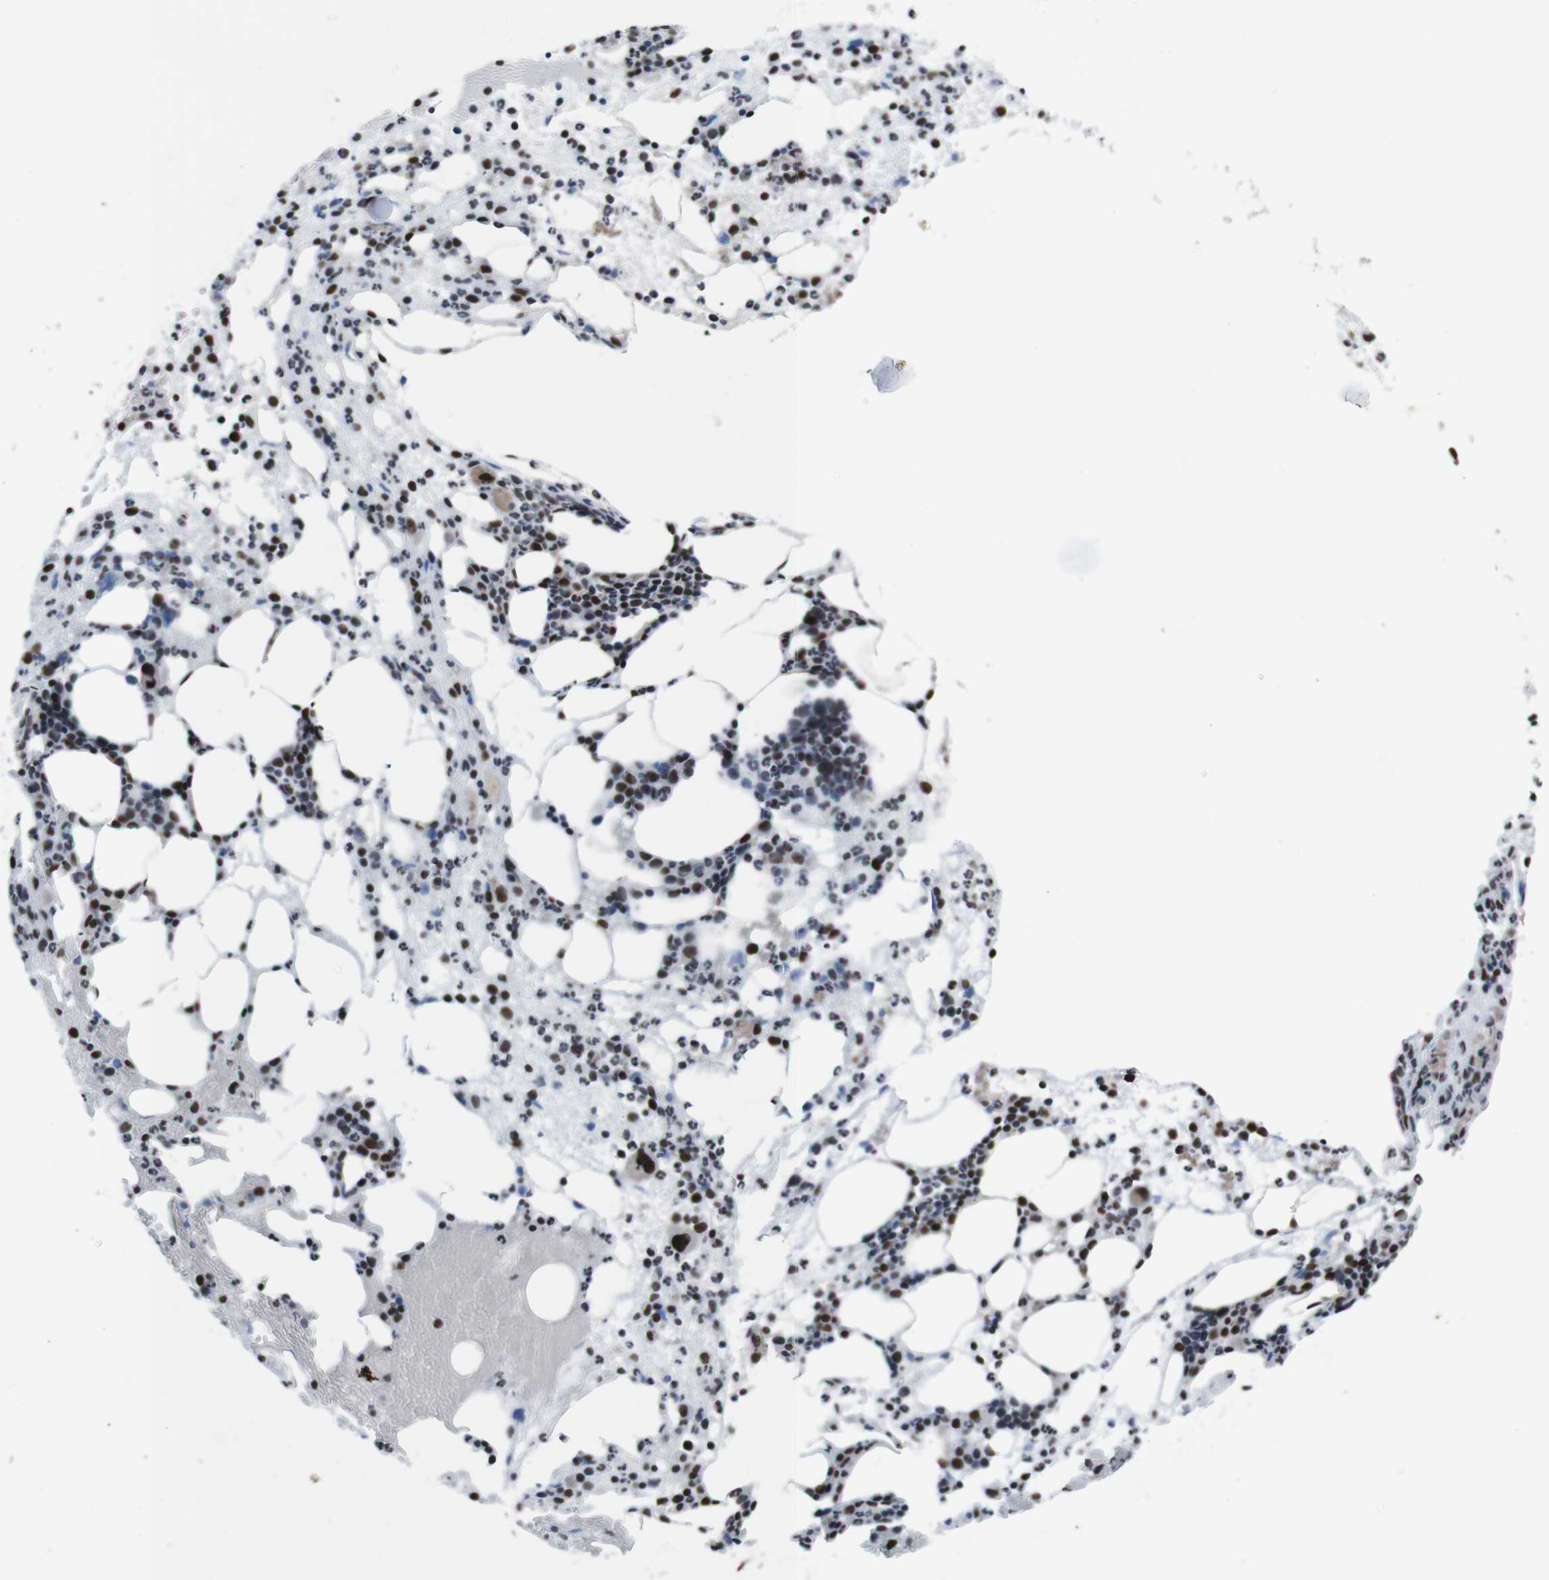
{"staining": {"intensity": "strong", "quantity": ">75%", "location": "nuclear"}, "tissue": "bone marrow", "cell_type": "Hematopoietic cells", "image_type": "normal", "snomed": [{"axis": "morphology", "description": "Normal tissue, NOS"}, {"axis": "morphology", "description": "Inflammation, NOS"}, {"axis": "topography", "description": "Bone marrow"}], "caption": "High-magnification brightfield microscopy of normal bone marrow stained with DAB (brown) and counterstained with hematoxylin (blue). hematopoietic cells exhibit strong nuclear positivity is present in approximately>75% of cells. (DAB IHC with brightfield microscopy, high magnification).", "gene": "ROMO1", "patient": {"sex": "female", "age": 79}}